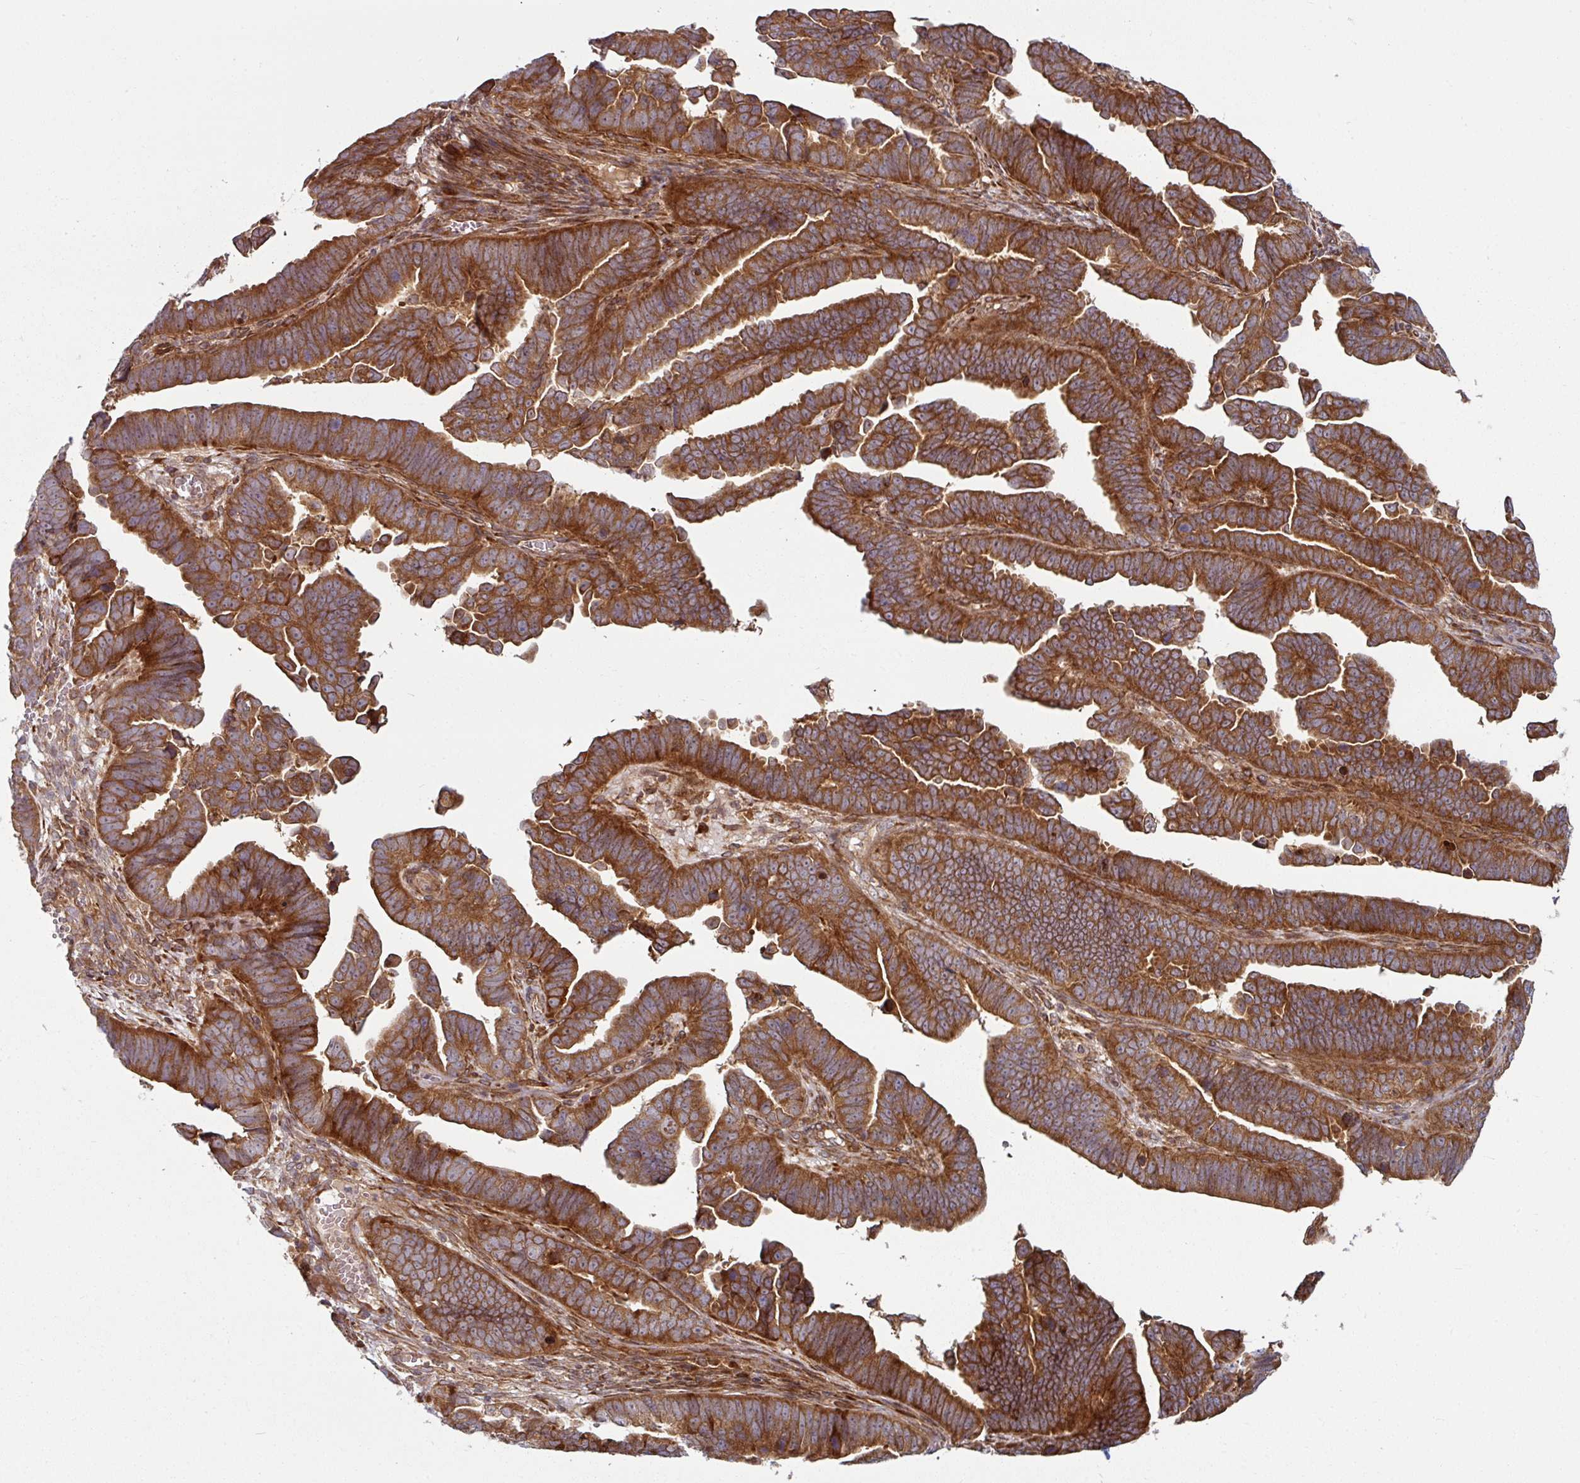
{"staining": {"intensity": "strong", "quantity": ">75%", "location": "cytoplasmic/membranous"}, "tissue": "endometrial cancer", "cell_type": "Tumor cells", "image_type": "cancer", "snomed": [{"axis": "morphology", "description": "Adenocarcinoma, NOS"}, {"axis": "topography", "description": "Endometrium"}], "caption": "Endometrial cancer stained with DAB immunohistochemistry demonstrates high levels of strong cytoplasmic/membranous expression in about >75% of tumor cells.", "gene": "RAB5A", "patient": {"sex": "female", "age": 75}}